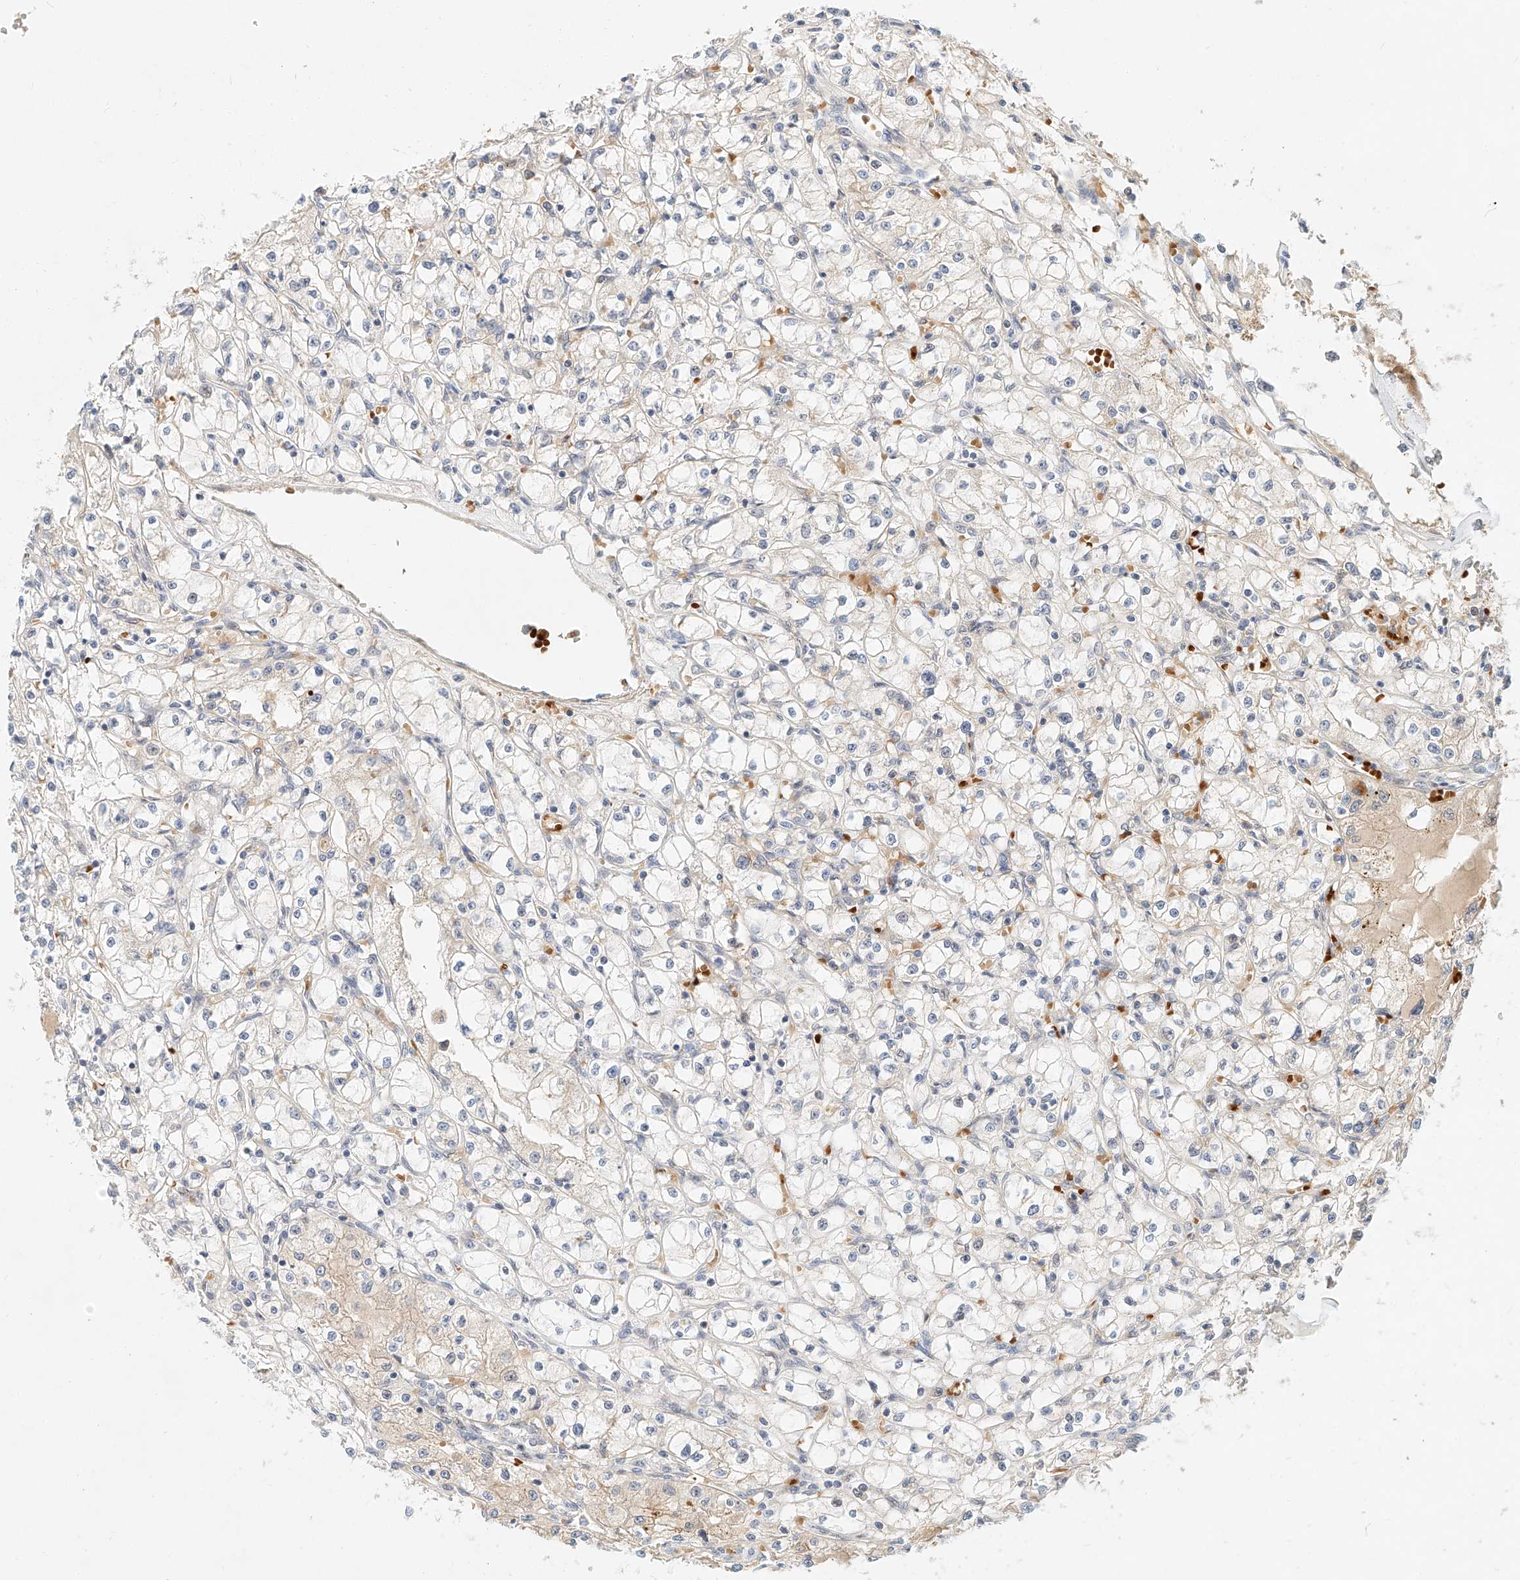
{"staining": {"intensity": "negative", "quantity": "none", "location": "none"}, "tissue": "renal cancer", "cell_type": "Tumor cells", "image_type": "cancer", "snomed": [{"axis": "morphology", "description": "Adenocarcinoma, NOS"}, {"axis": "topography", "description": "Kidney"}], "caption": "IHC of renal cancer (adenocarcinoma) displays no expression in tumor cells.", "gene": "CBX8", "patient": {"sex": "male", "age": 56}}